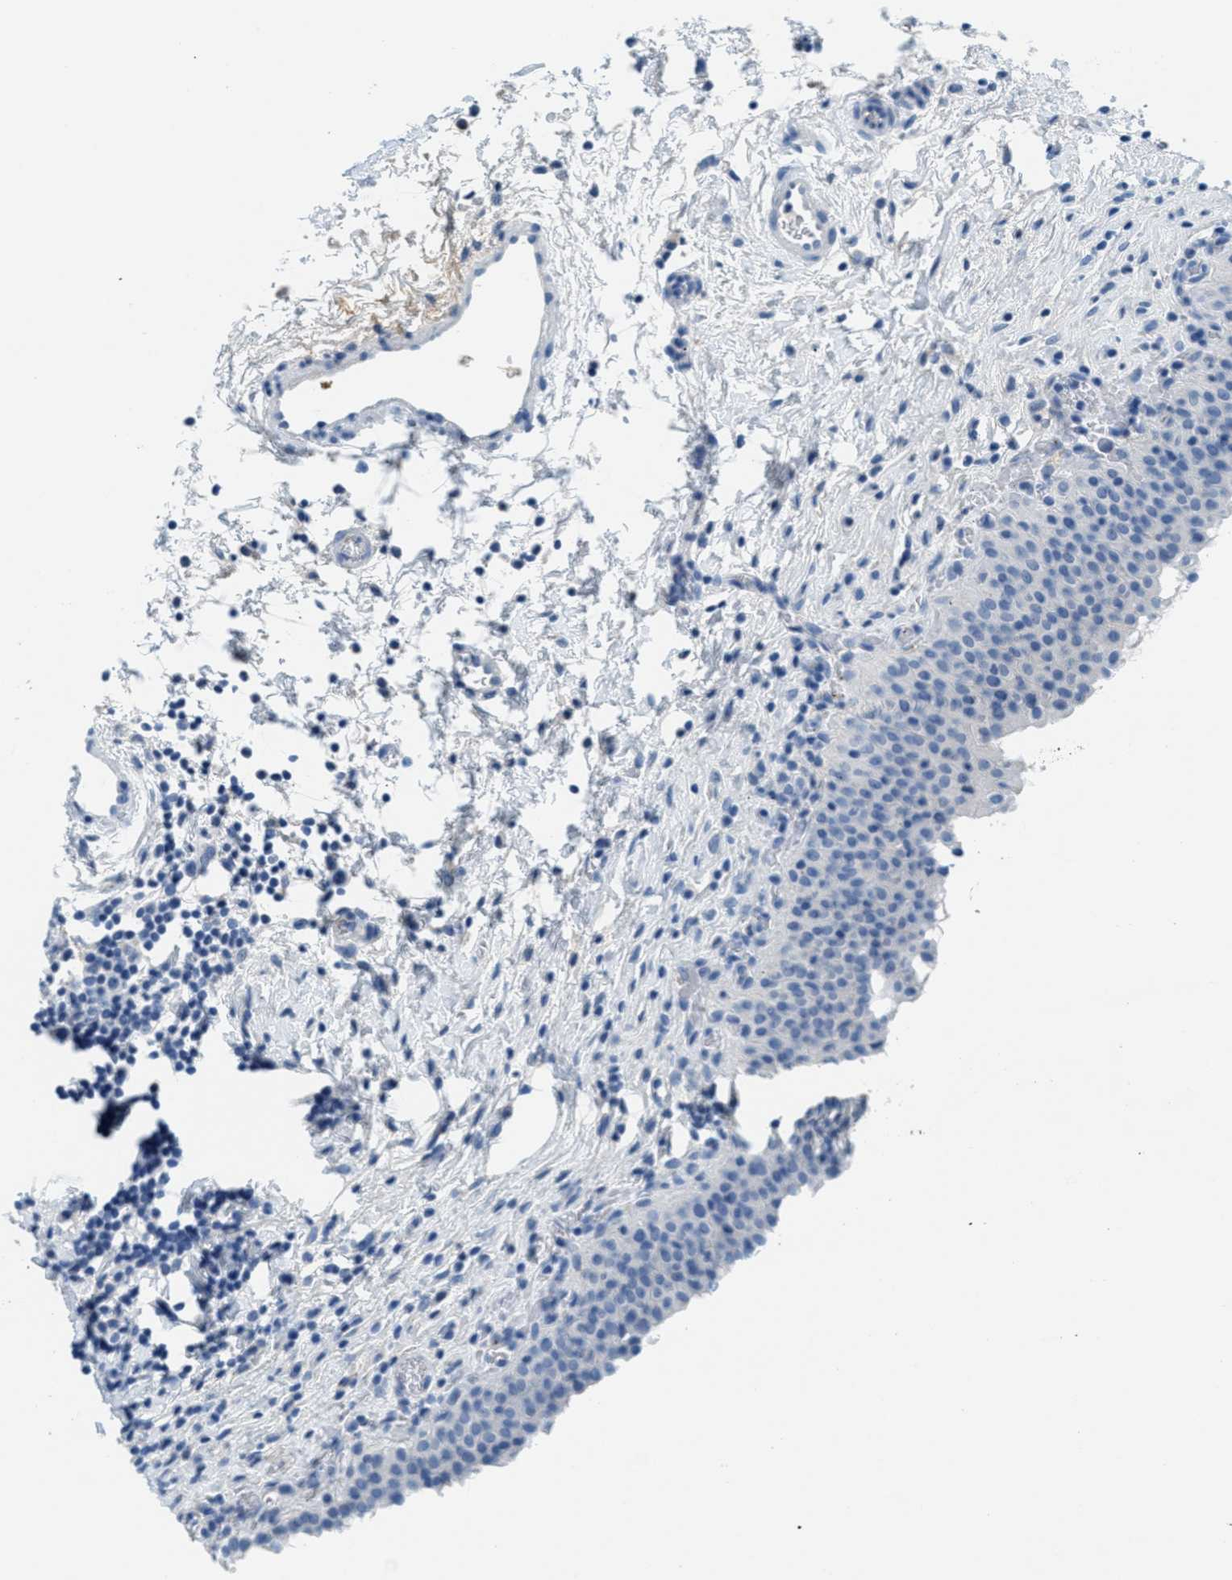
{"staining": {"intensity": "negative", "quantity": "none", "location": "none"}, "tissue": "urinary bladder", "cell_type": "Urothelial cells", "image_type": "normal", "snomed": [{"axis": "morphology", "description": "Normal tissue, NOS"}, {"axis": "topography", "description": "Urinary bladder"}], "caption": "Immunohistochemistry histopathology image of normal urinary bladder: human urinary bladder stained with DAB (3,3'-diaminobenzidine) reveals no significant protein positivity in urothelial cells.", "gene": "A2M", "patient": {"sex": "male", "age": 51}}